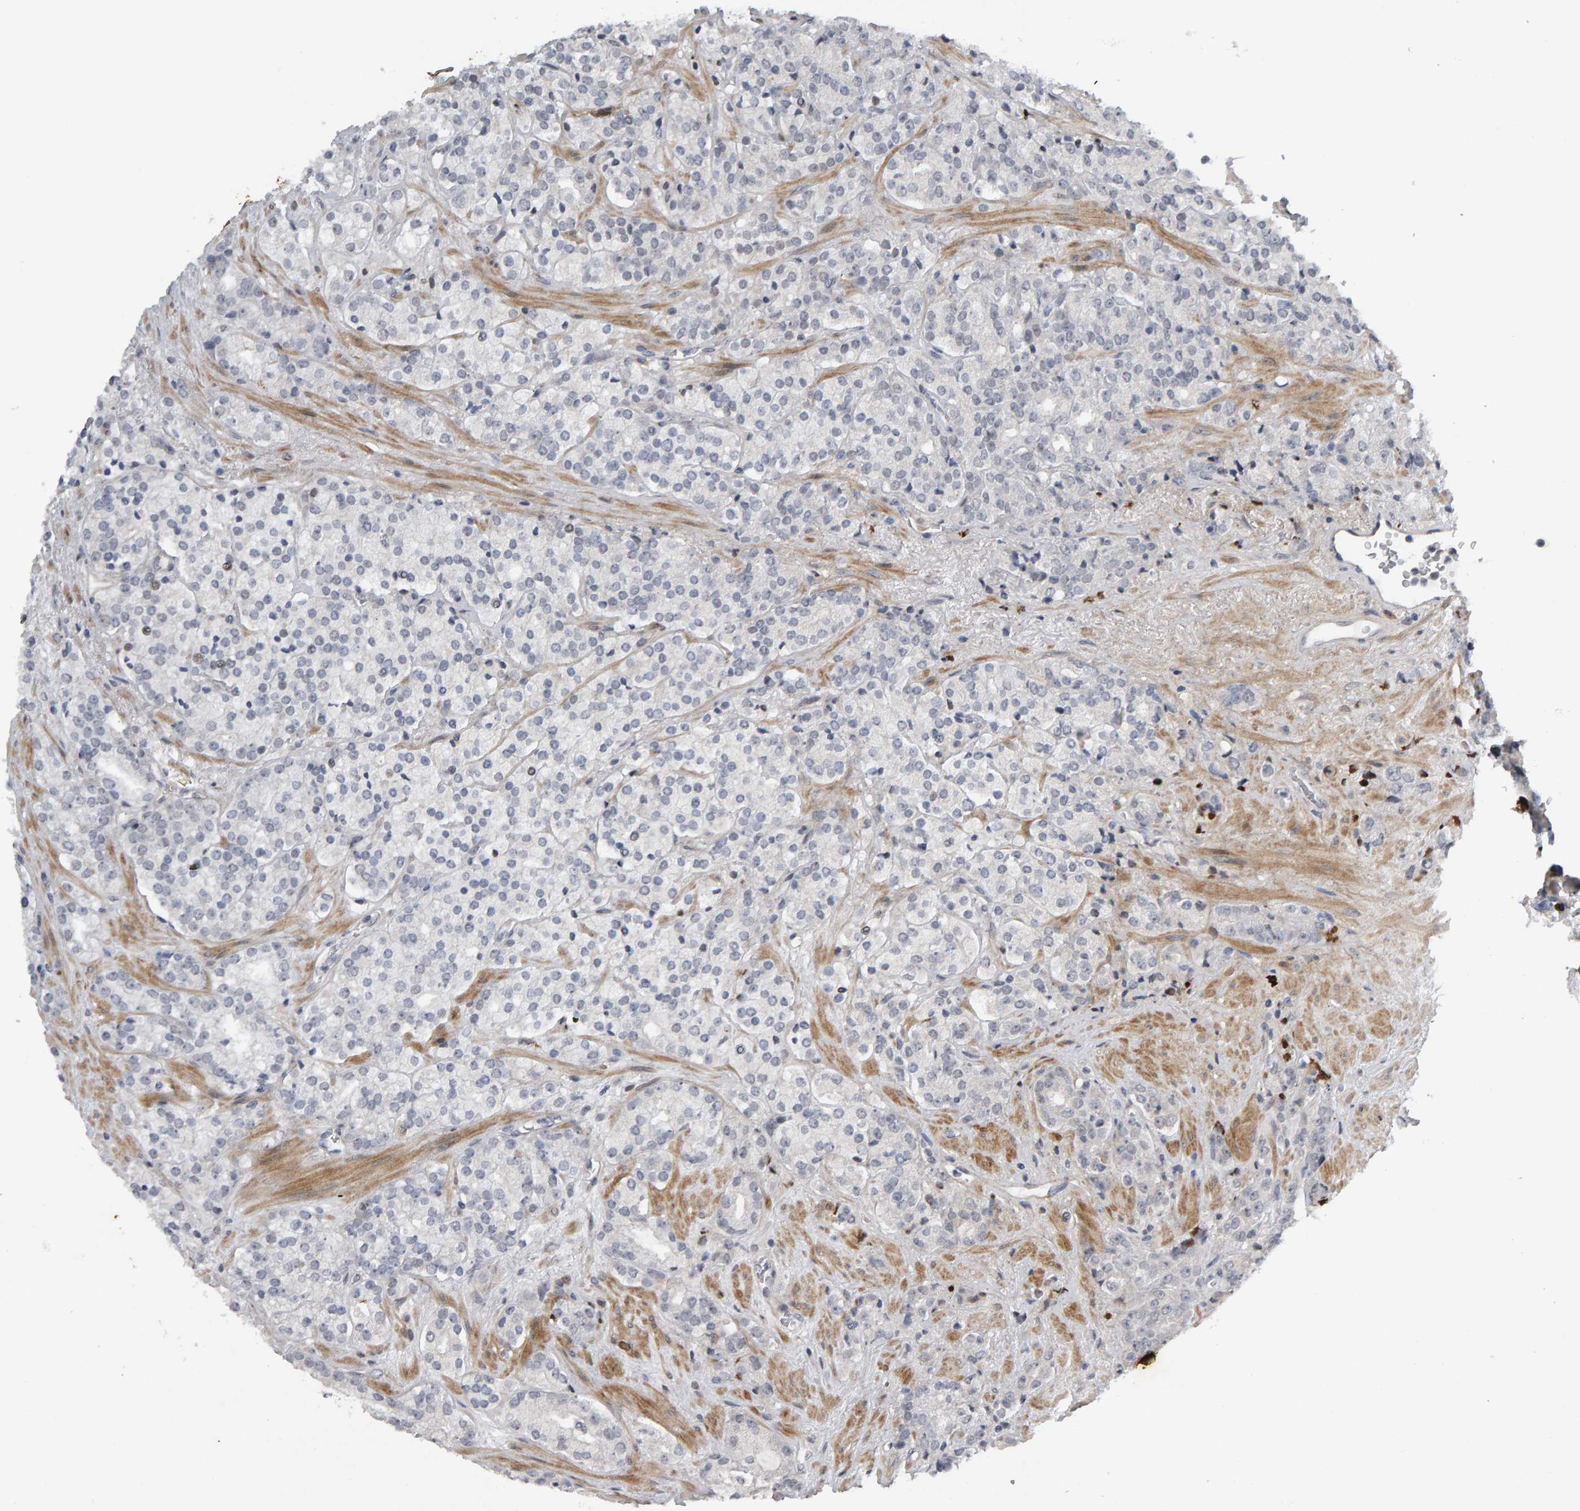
{"staining": {"intensity": "negative", "quantity": "none", "location": "none"}, "tissue": "prostate cancer", "cell_type": "Tumor cells", "image_type": "cancer", "snomed": [{"axis": "morphology", "description": "Adenocarcinoma, High grade"}, {"axis": "topography", "description": "Prostate"}], "caption": "Immunohistochemical staining of human prostate cancer (adenocarcinoma (high-grade)) shows no significant staining in tumor cells.", "gene": "IPO8", "patient": {"sex": "male", "age": 71}}